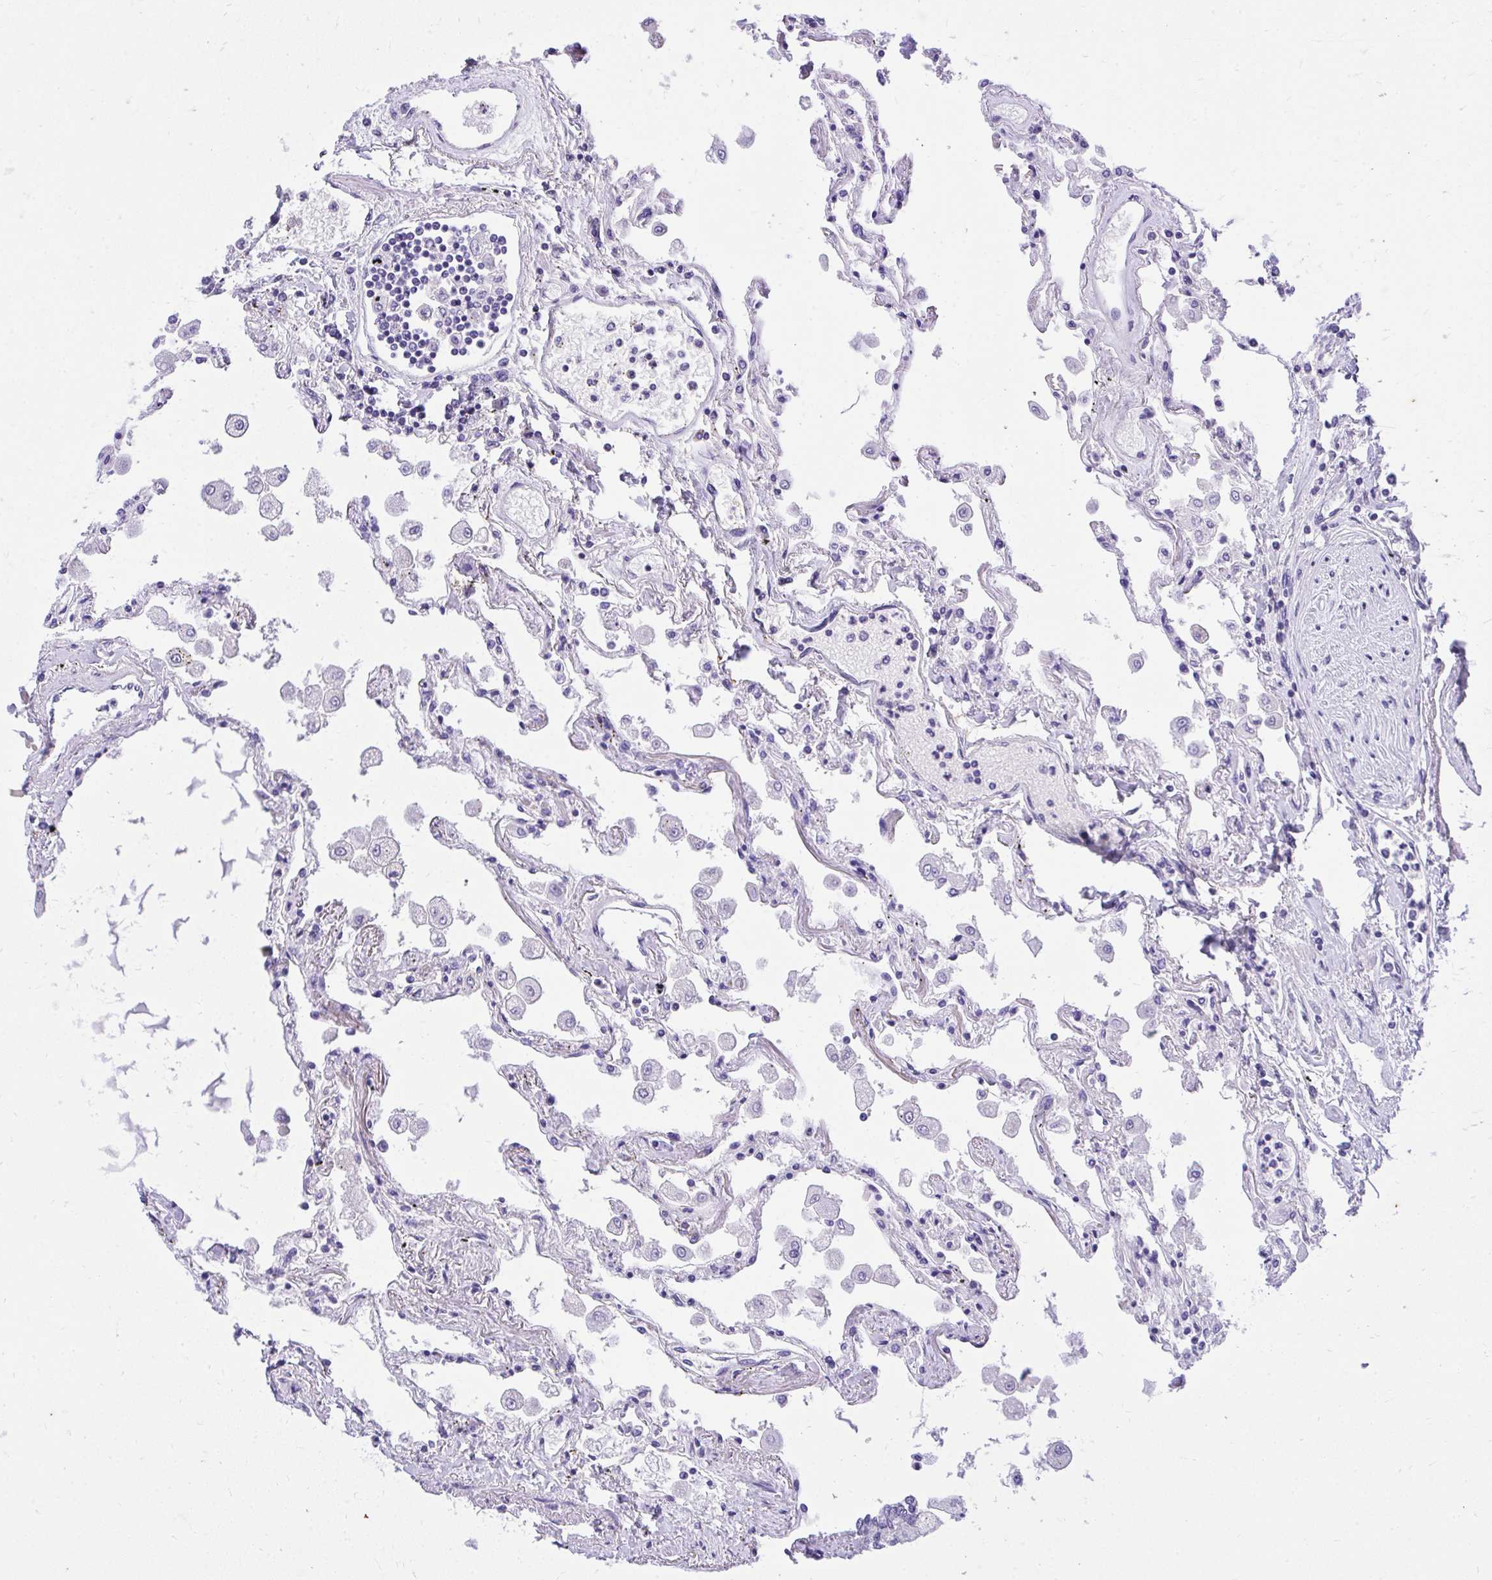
{"staining": {"intensity": "negative", "quantity": "none", "location": "none"}, "tissue": "lung", "cell_type": "Alveolar cells", "image_type": "normal", "snomed": [{"axis": "morphology", "description": "Normal tissue, NOS"}, {"axis": "morphology", "description": "Adenocarcinoma, NOS"}, {"axis": "topography", "description": "Cartilage tissue"}, {"axis": "topography", "description": "Lung"}], "caption": "This is an immunohistochemistry image of benign human lung. There is no expression in alveolar cells.", "gene": "KLK1", "patient": {"sex": "female", "age": 67}}